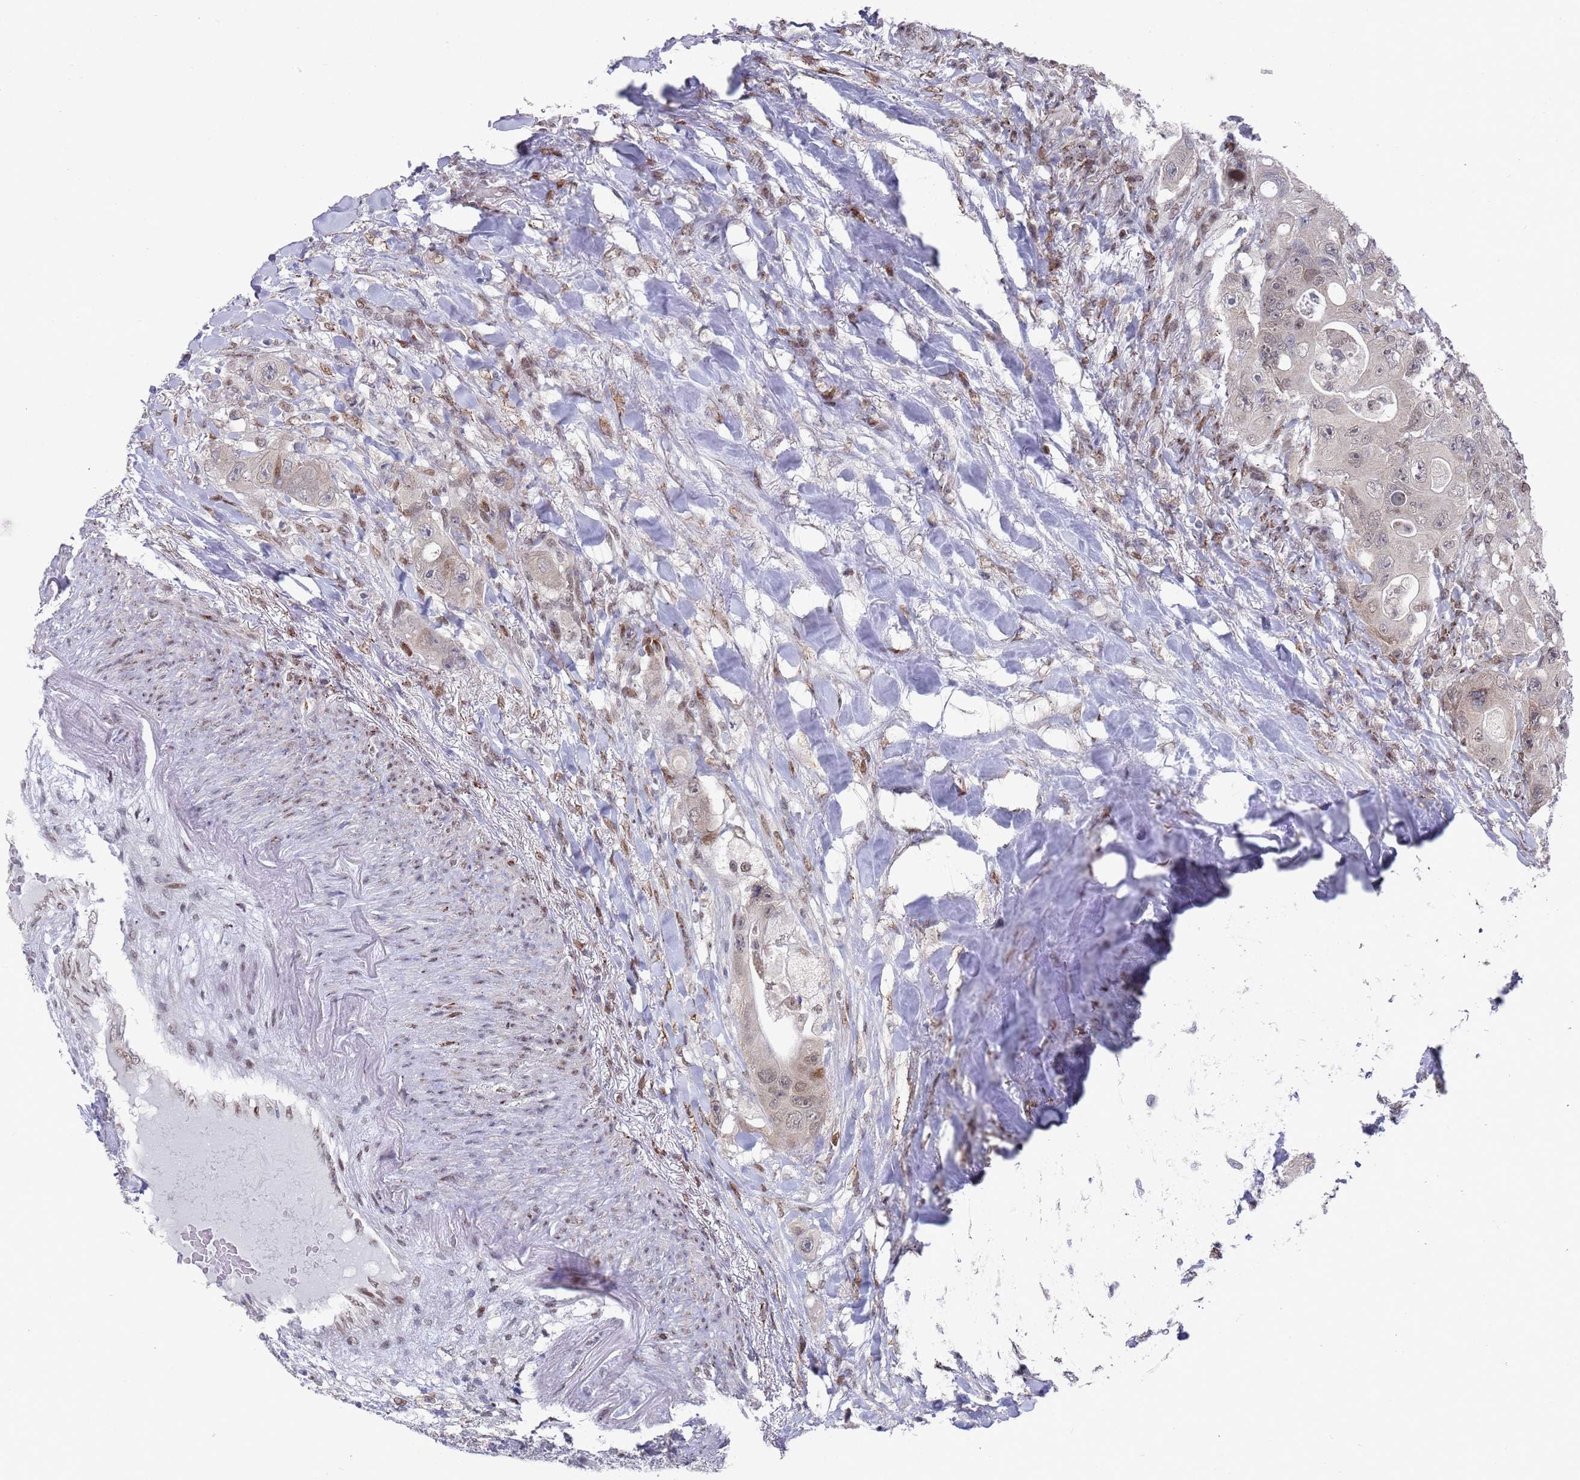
{"staining": {"intensity": "weak", "quantity": "<25%", "location": "nuclear"}, "tissue": "colorectal cancer", "cell_type": "Tumor cells", "image_type": "cancer", "snomed": [{"axis": "morphology", "description": "Adenocarcinoma, NOS"}, {"axis": "topography", "description": "Colon"}], "caption": "High power microscopy photomicrograph of an IHC image of adenocarcinoma (colorectal), revealing no significant staining in tumor cells. The staining was performed using DAB (3,3'-diaminobenzidine) to visualize the protein expression in brown, while the nuclei were stained in blue with hematoxylin (Magnification: 20x).", "gene": "COPS6", "patient": {"sex": "female", "age": 46}}